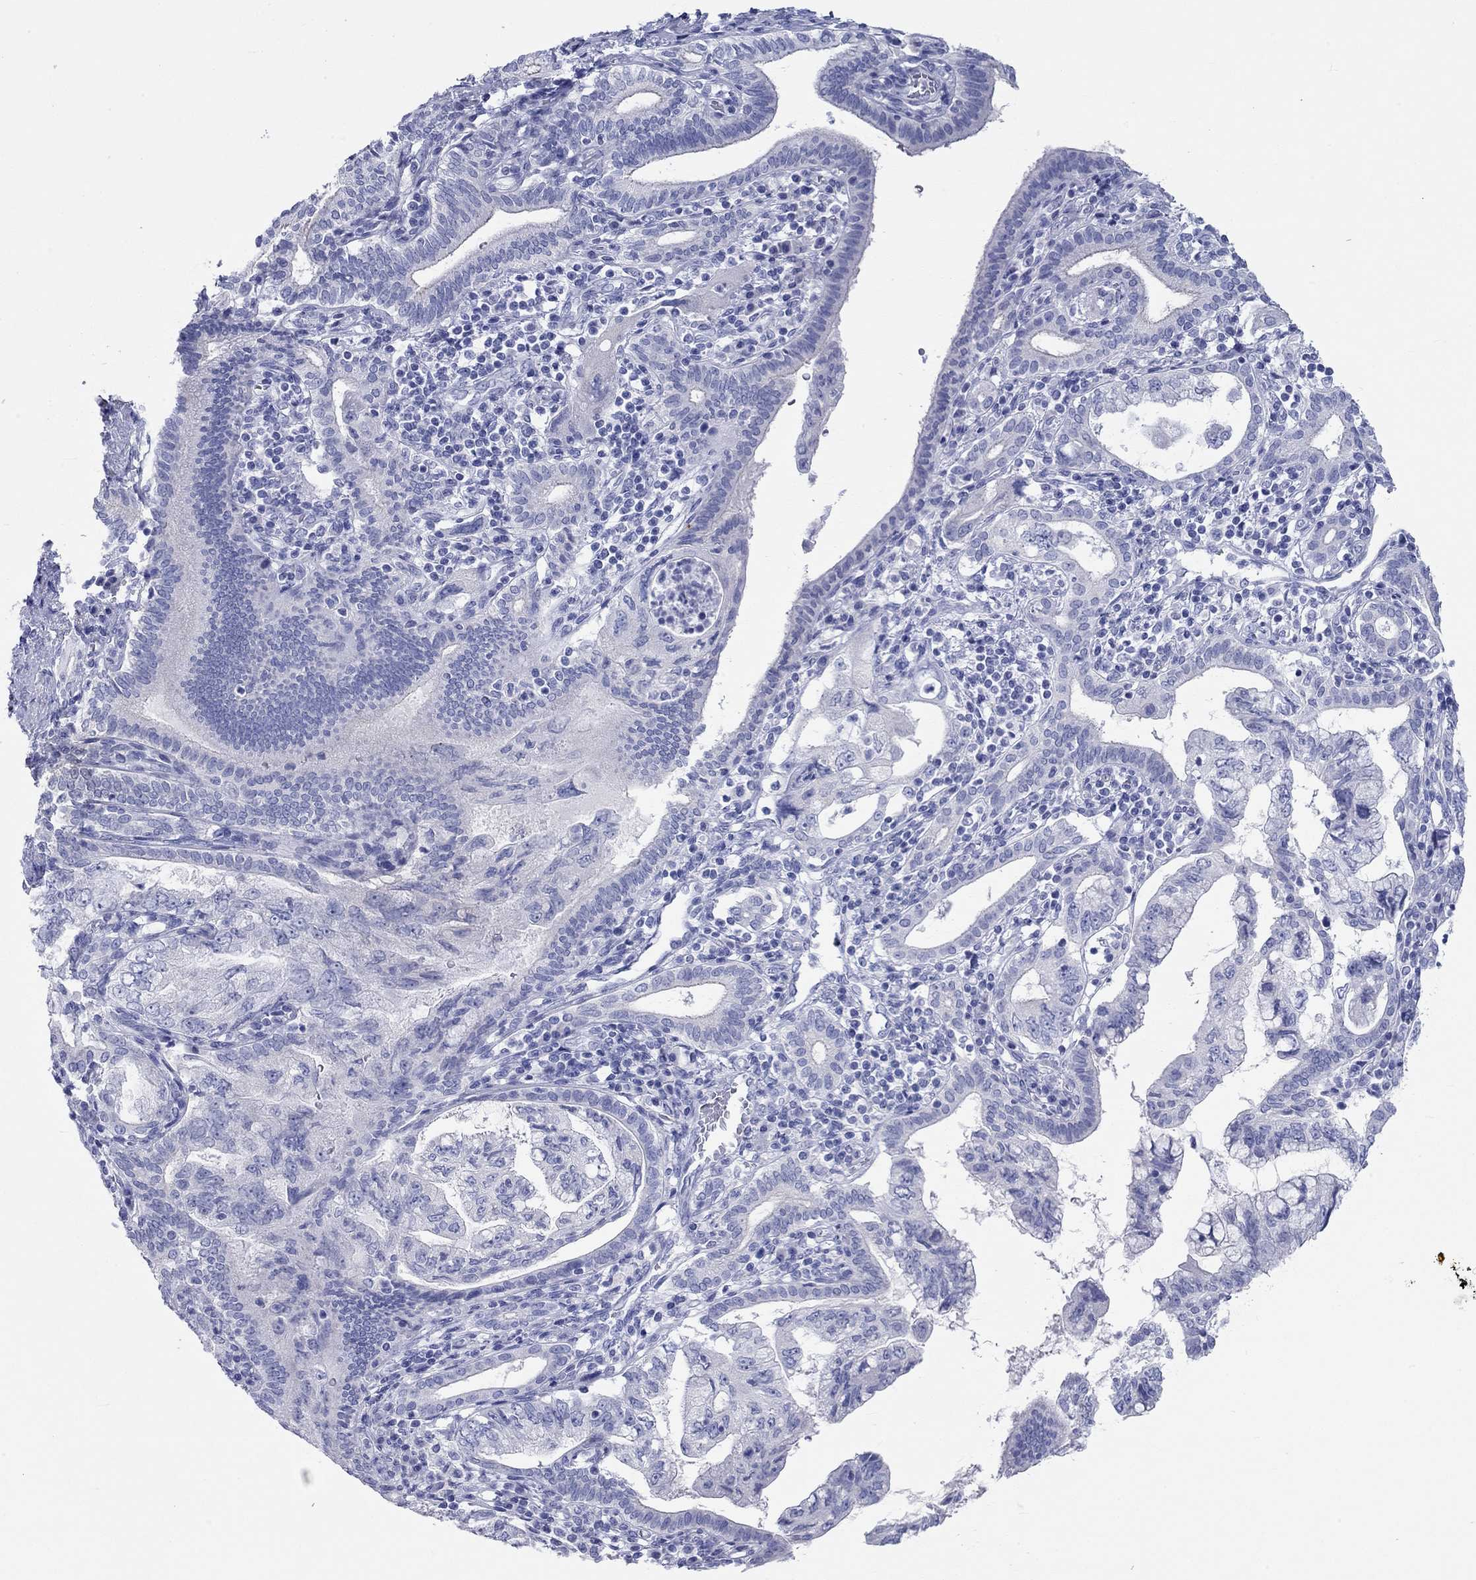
{"staining": {"intensity": "negative", "quantity": "none", "location": "none"}, "tissue": "pancreatic cancer", "cell_type": "Tumor cells", "image_type": "cancer", "snomed": [{"axis": "morphology", "description": "Adenocarcinoma, NOS"}, {"axis": "topography", "description": "Pancreas"}], "caption": "Tumor cells show no significant protein staining in pancreatic adenocarcinoma. (DAB (3,3'-diaminobenzidine) IHC with hematoxylin counter stain).", "gene": "SPATA9", "patient": {"sex": "female", "age": 73}}